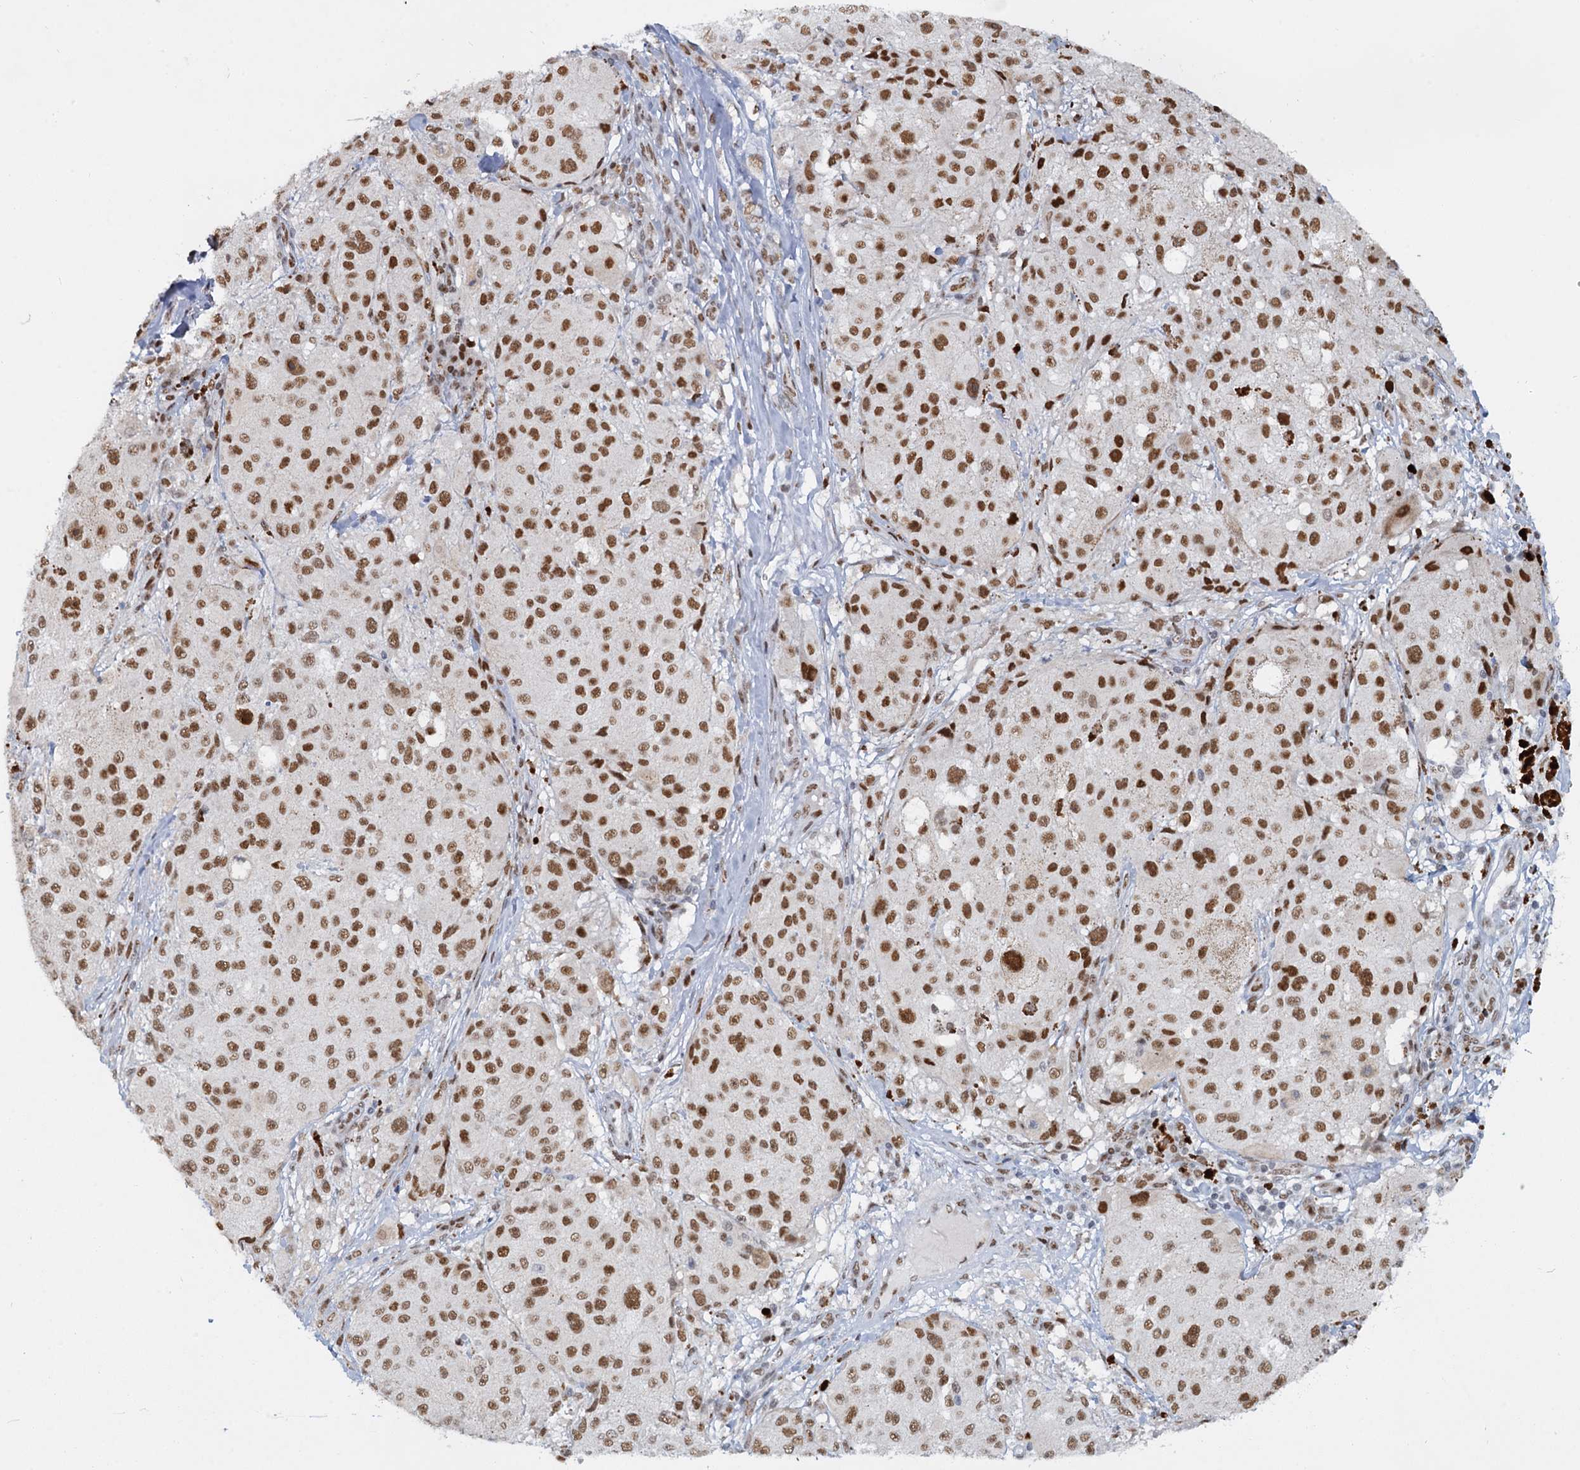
{"staining": {"intensity": "moderate", "quantity": ">75%", "location": "nuclear"}, "tissue": "melanoma", "cell_type": "Tumor cells", "image_type": "cancer", "snomed": [{"axis": "morphology", "description": "Necrosis, NOS"}, {"axis": "morphology", "description": "Malignant melanoma, NOS"}, {"axis": "topography", "description": "Skin"}], "caption": "High-magnification brightfield microscopy of melanoma stained with DAB (brown) and counterstained with hematoxylin (blue). tumor cells exhibit moderate nuclear staining is appreciated in about>75% of cells.", "gene": "RPRD1A", "patient": {"sex": "female", "age": 87}}